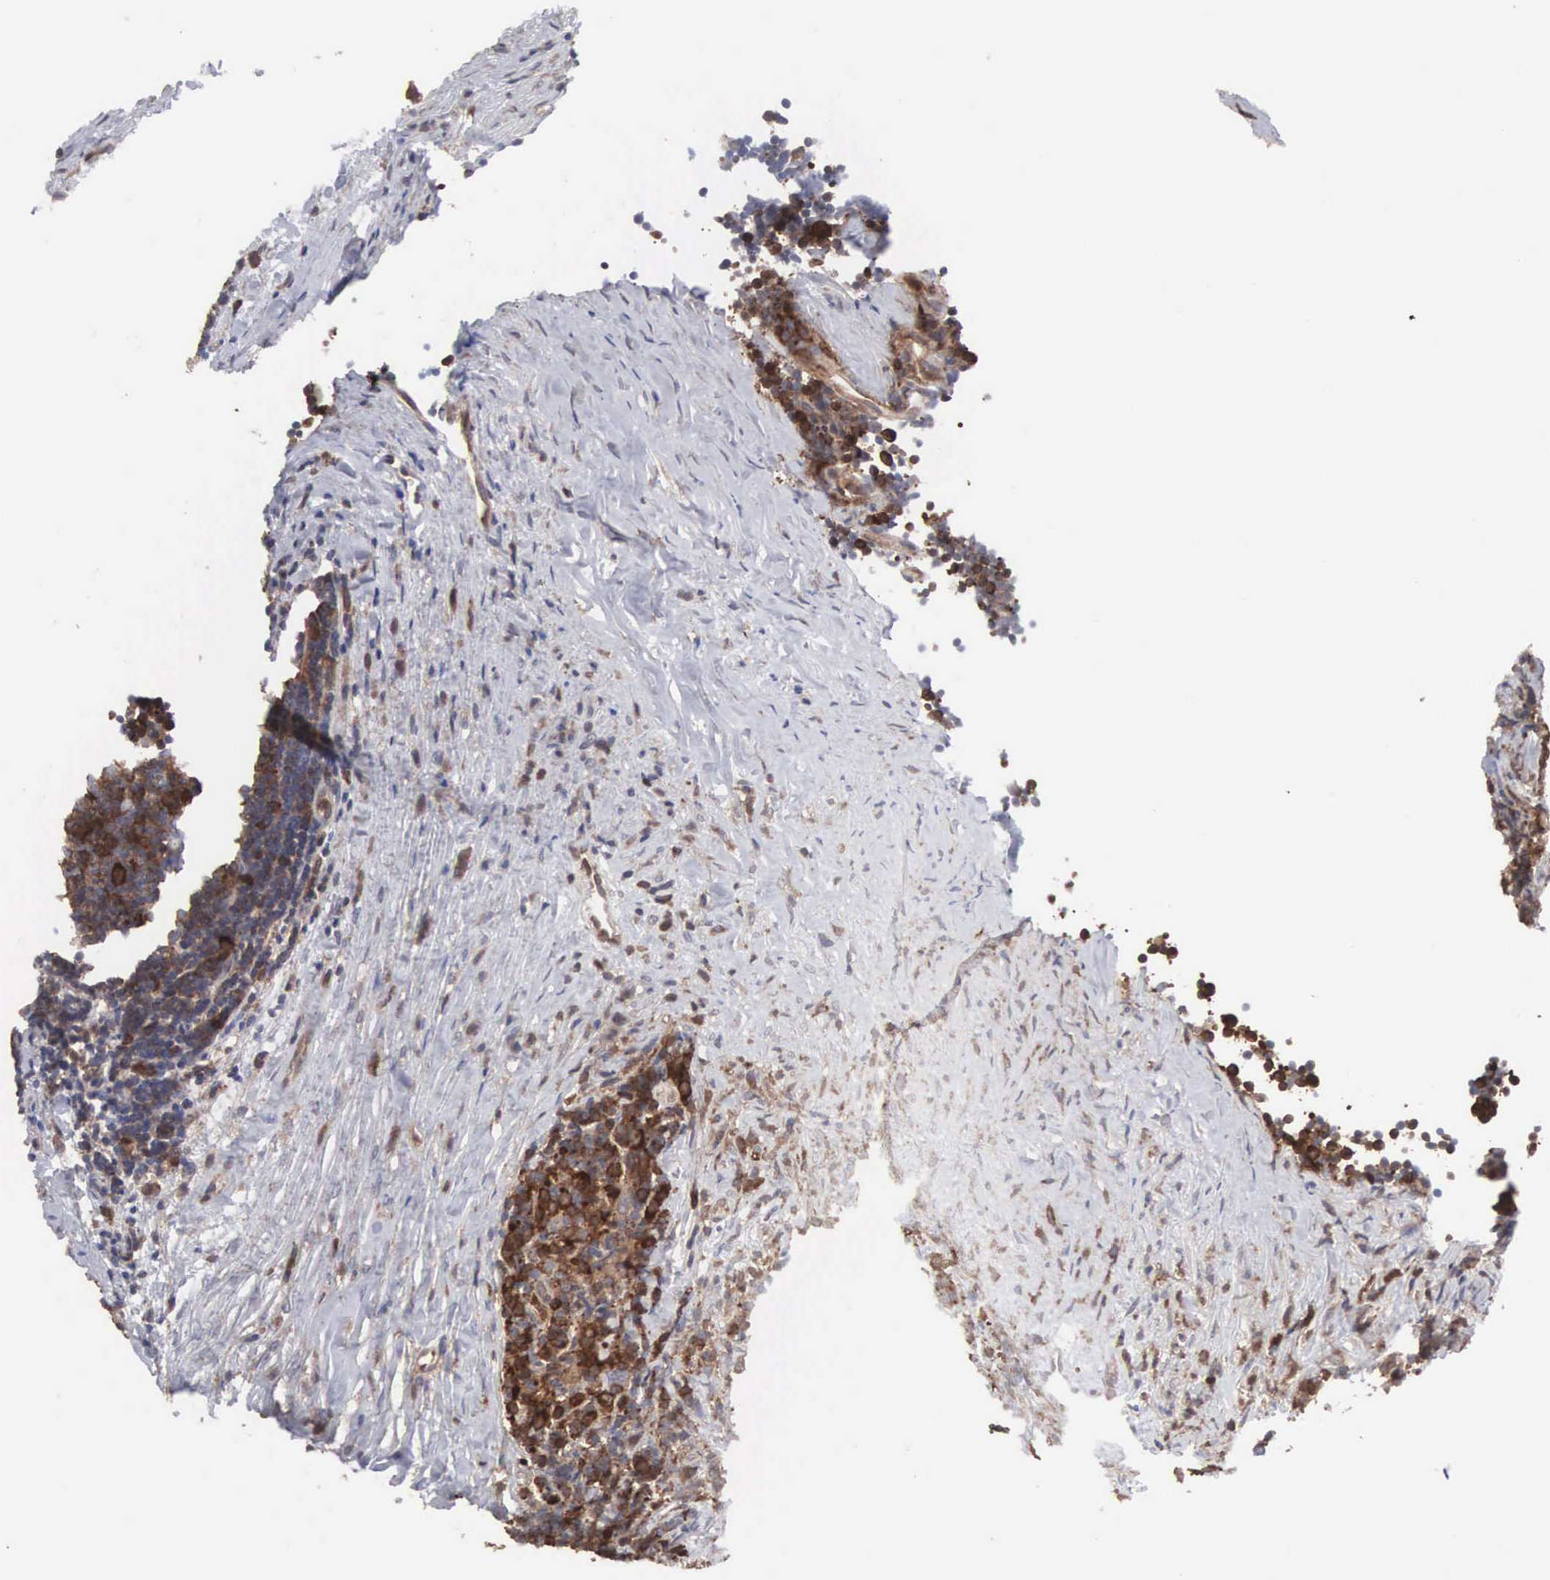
{"staining": {"intensity": "strong", "quantity": ">75%", "location": "cytoplasmic/membranous"}, "tissue": "lymphoma", "cell_type": "Tumor cells", "image_type": "cancer", "snomed": [{"axis": "morphology", "description": "Malignant lymphoma, non-Hodgkin's type, Low grade"}, {"axis": "topography", "description": "Lymph node"}], "caption": "IHC image of neoplastic tissue: human malignant lymphoma, non-Hodgkin's type (low-grade) stained using immunohistochemistry (IHC) demonstrates high levels of strong protein expression localized specifically in the cytoplasmic/membranous of tumor cells, appearing as a cytoplasmic/membranous brown color.", "gene": "MTHFD1", "patient": {"sex": "male", "age": 74}}